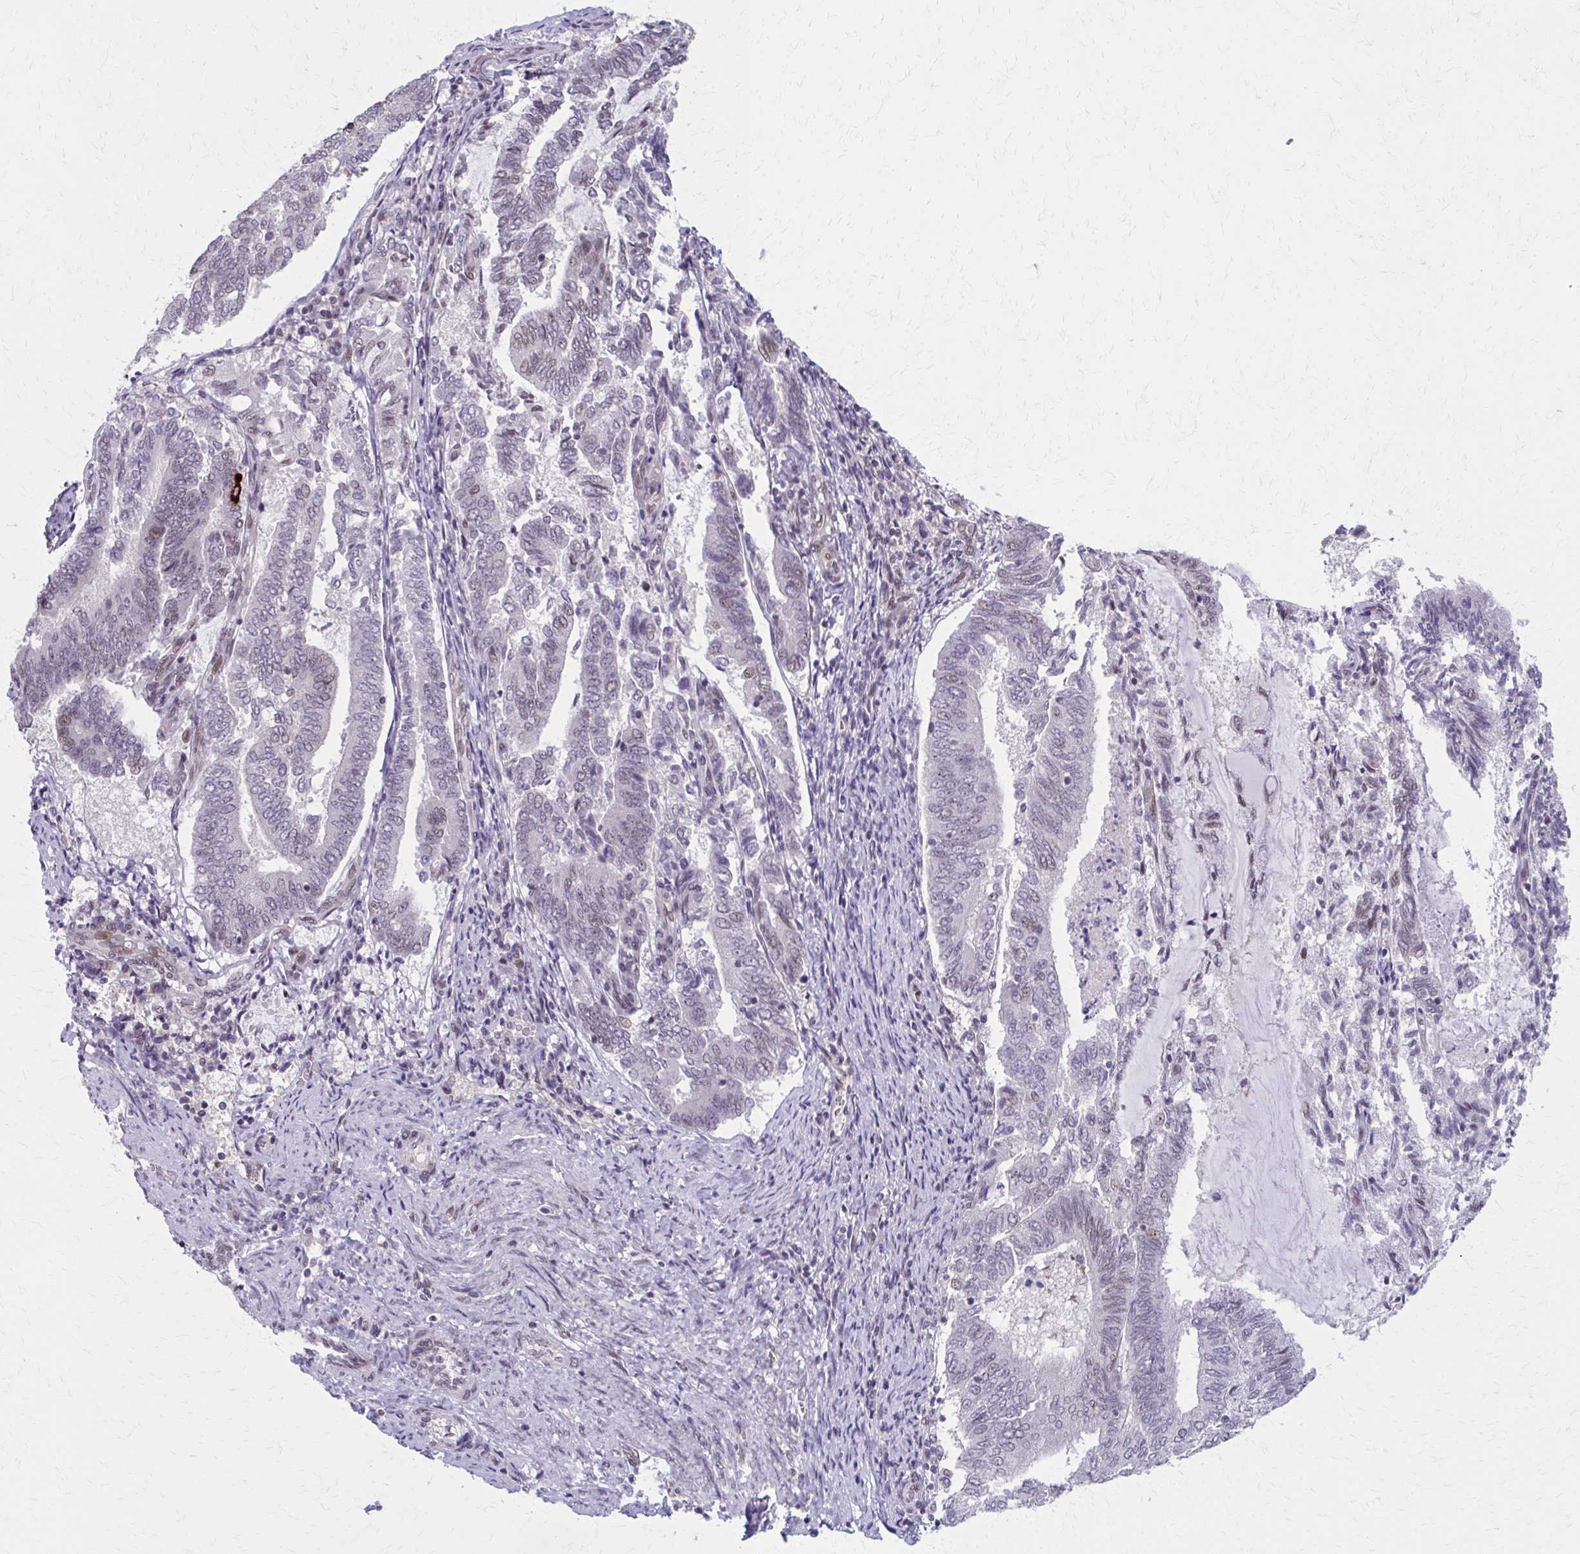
{"staining": {"intensity": "weak", "quantity": "<25%", "location": "nuclear"}, "tissue": "endometrial cancer", "cell_type": "Tumor cells", "image_type": "cancer", "snomed": [{"axis": "morphology", "description": "Adenocarcinoma, NOS"}, {"axis": "topography", "description": "Endometrium"}], "caption": "Tumor cells are negative for brown protein staining in endometrial adenocarcinoma.", "gene": "SETBP1", "patient": {"sex": "female", "age": 80}}